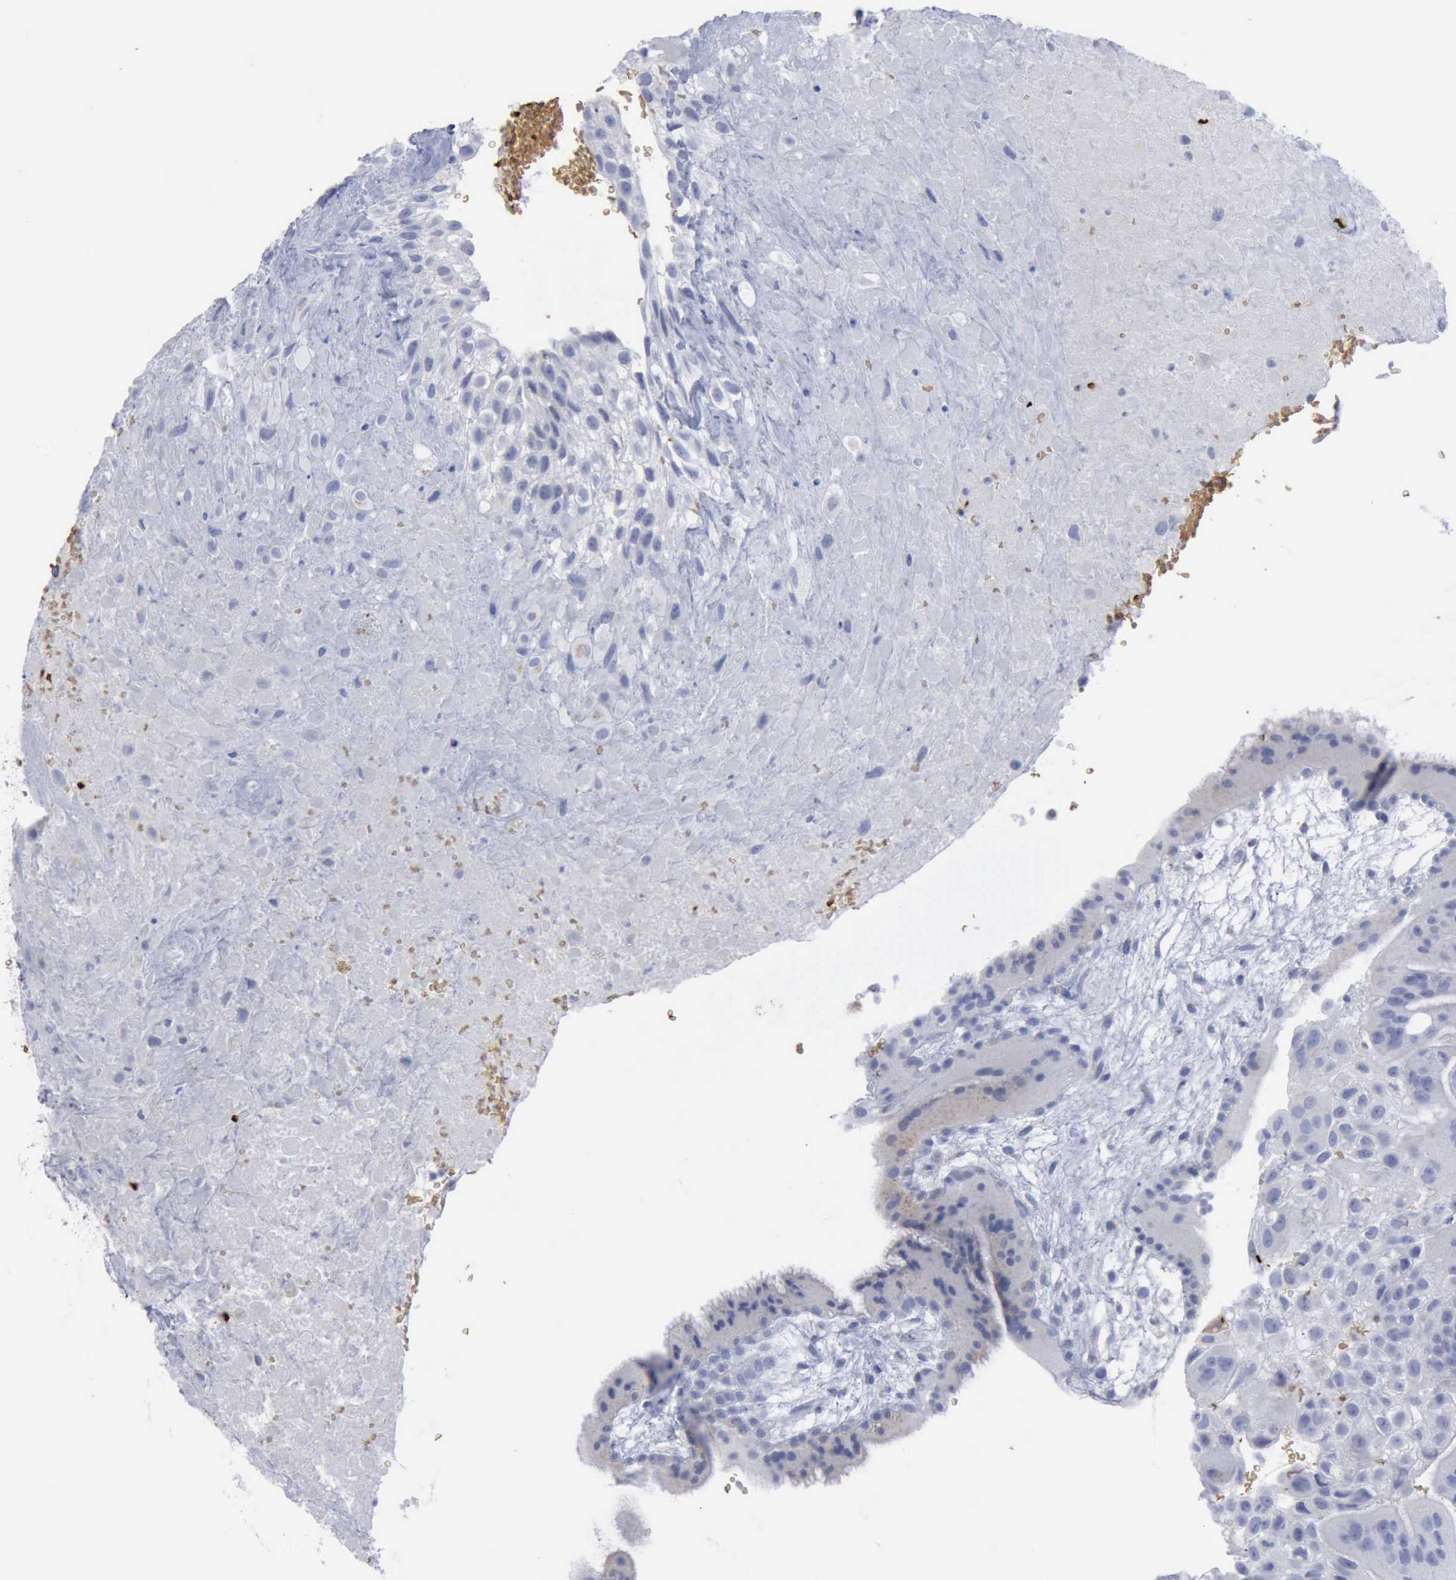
{"staining": {"intensity": "negative", "quantity": "none", "location": "none"}, "tissue": "placenta", "cell_type": "Decidual cells", "image_type": "normal", "snomed": [{"axis": "morphology", "description": "Normal tissue, NOS"}, {"axis": "topography", "description": "Placenta"}], "caption": "This is an IHC micrograph of benign human placenta. There is no staining in decidual cells.", "gene": "TGFB1", "patient": {"sex": "female", "age": 19}}